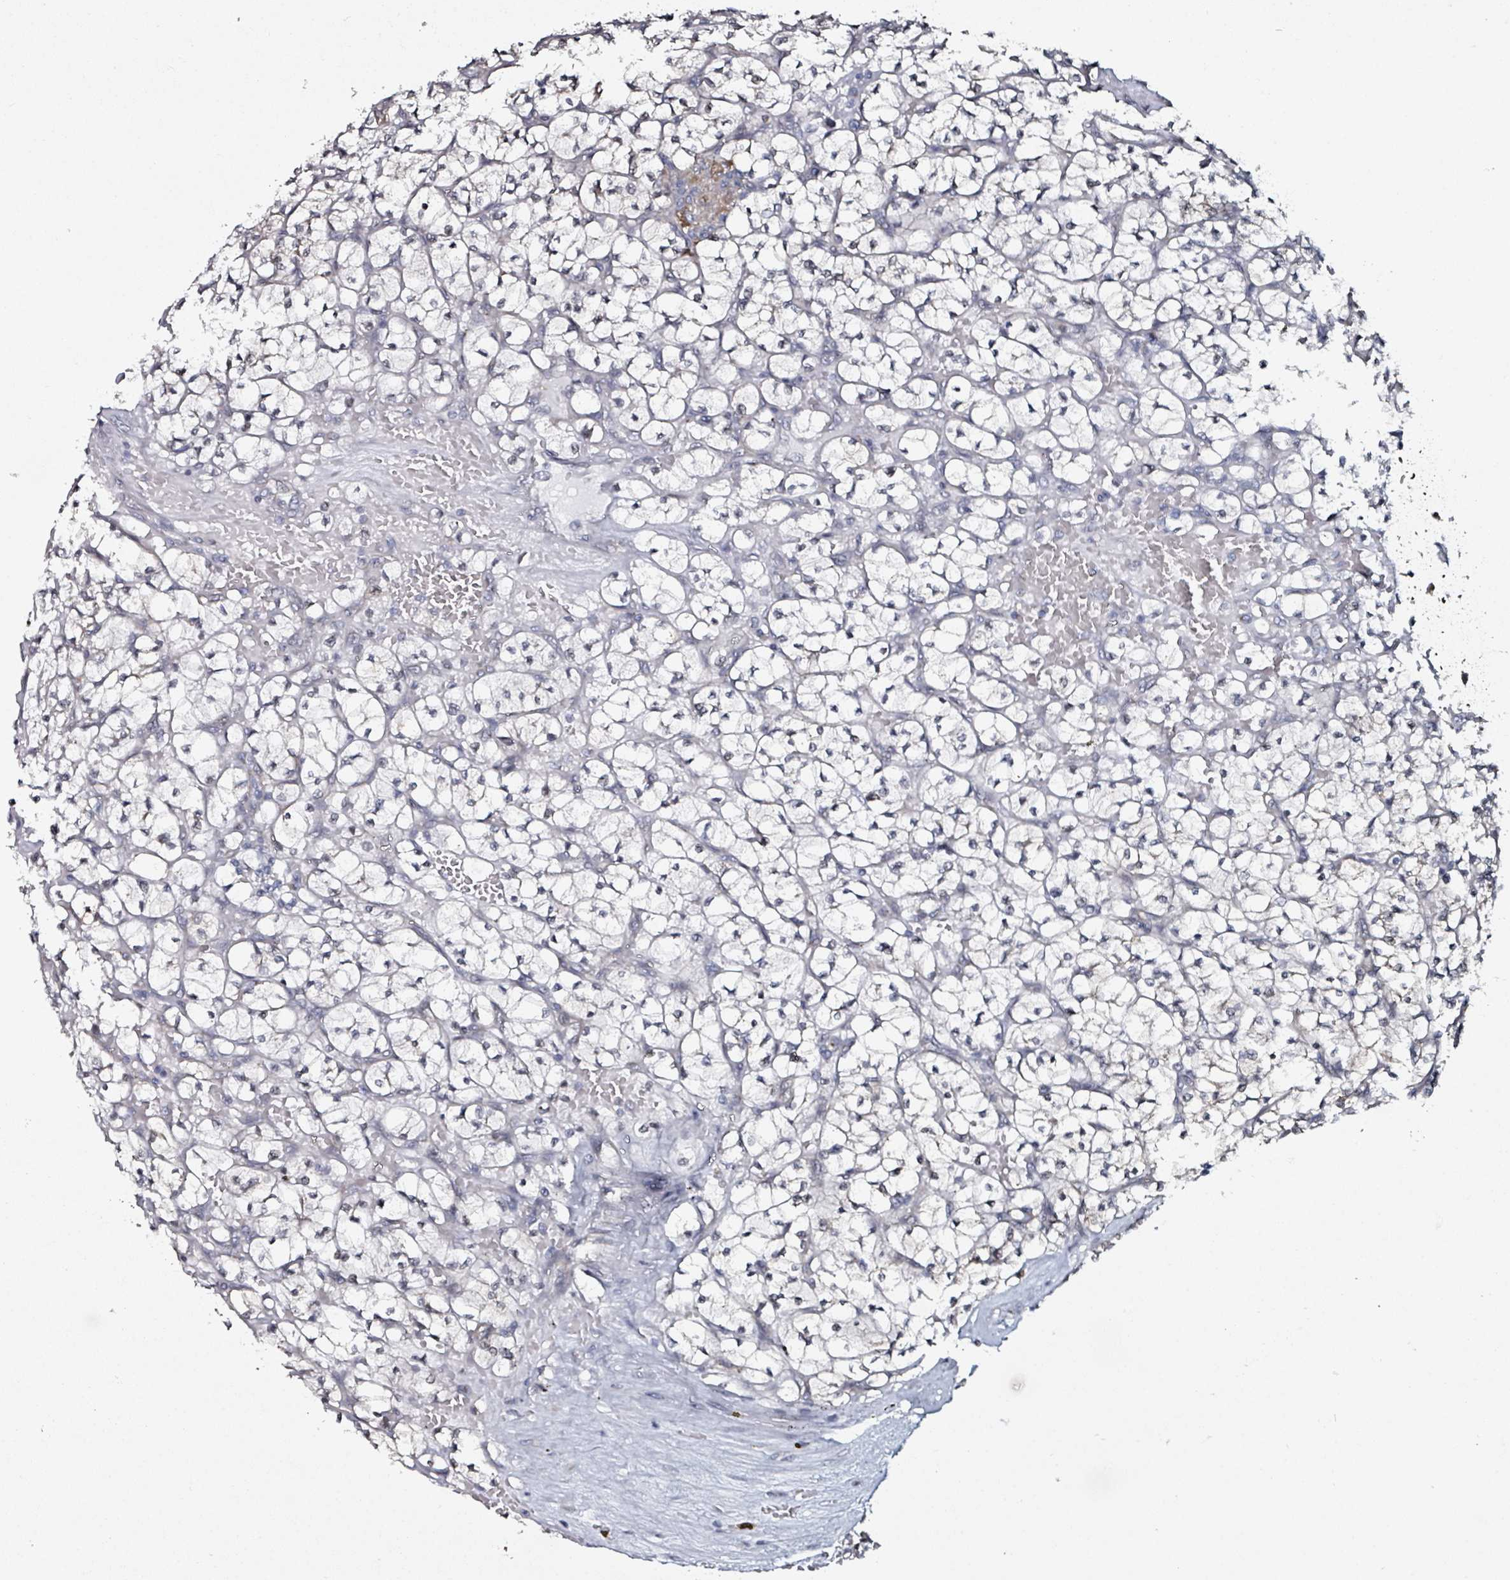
{"staining": {"intensity": "weak", "quantity": "<25%", "location": "nuclear"}, "tissue": "renal cancer", "cell_type": "Tumor cells", "image_type": "cancer", "snomed": [{"axis": "morphology", "description": "Adenocarcinoma, NOS"}, {"axis": "topography", "description": "Kidney"}], "caption": "Protein analysis of adenocarcinoma (renal) demonstrates no significant staining in tumor cells.", "gene": "B3GAT3", "patient": {"sex": "female", "age": 64}}